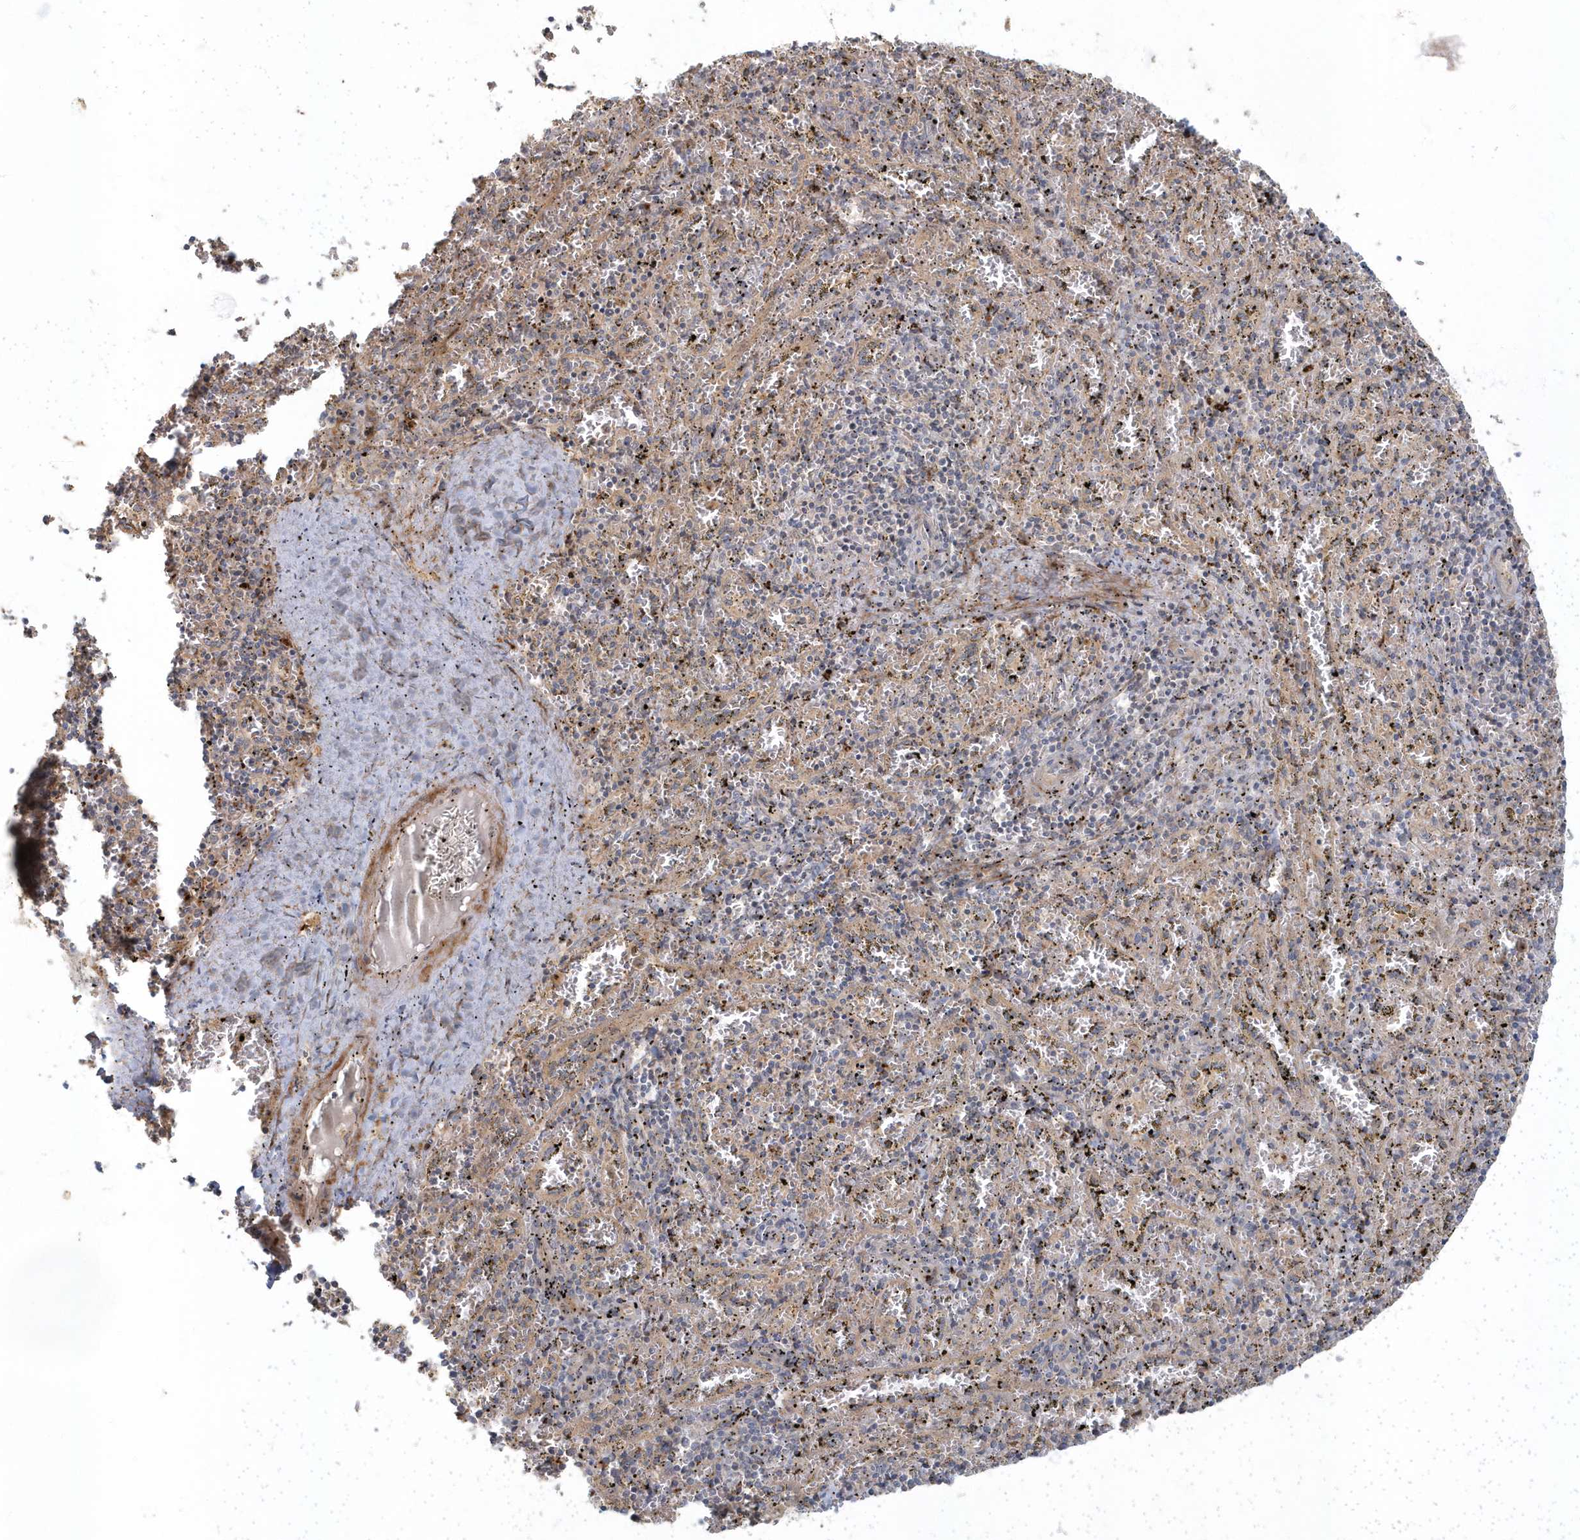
{"staining": {"intensity": "negative", "quantity": "none", "location": "none"}, "tissue": "spleen", "cell_type": "Cells in red pulp", "image_type": "normal", "snomed": [{"axis": "morphology", "description": "Normal tissue, NOS"}, {"axis": "topography", "description": "Spleen"}], "caption": "Immunohistochemistry (IHC) of normal human spleen displays no positivity in cells in red pulp.", "gene": "ARHGEF38", "patient": {"sex": "male", "age": 11}}